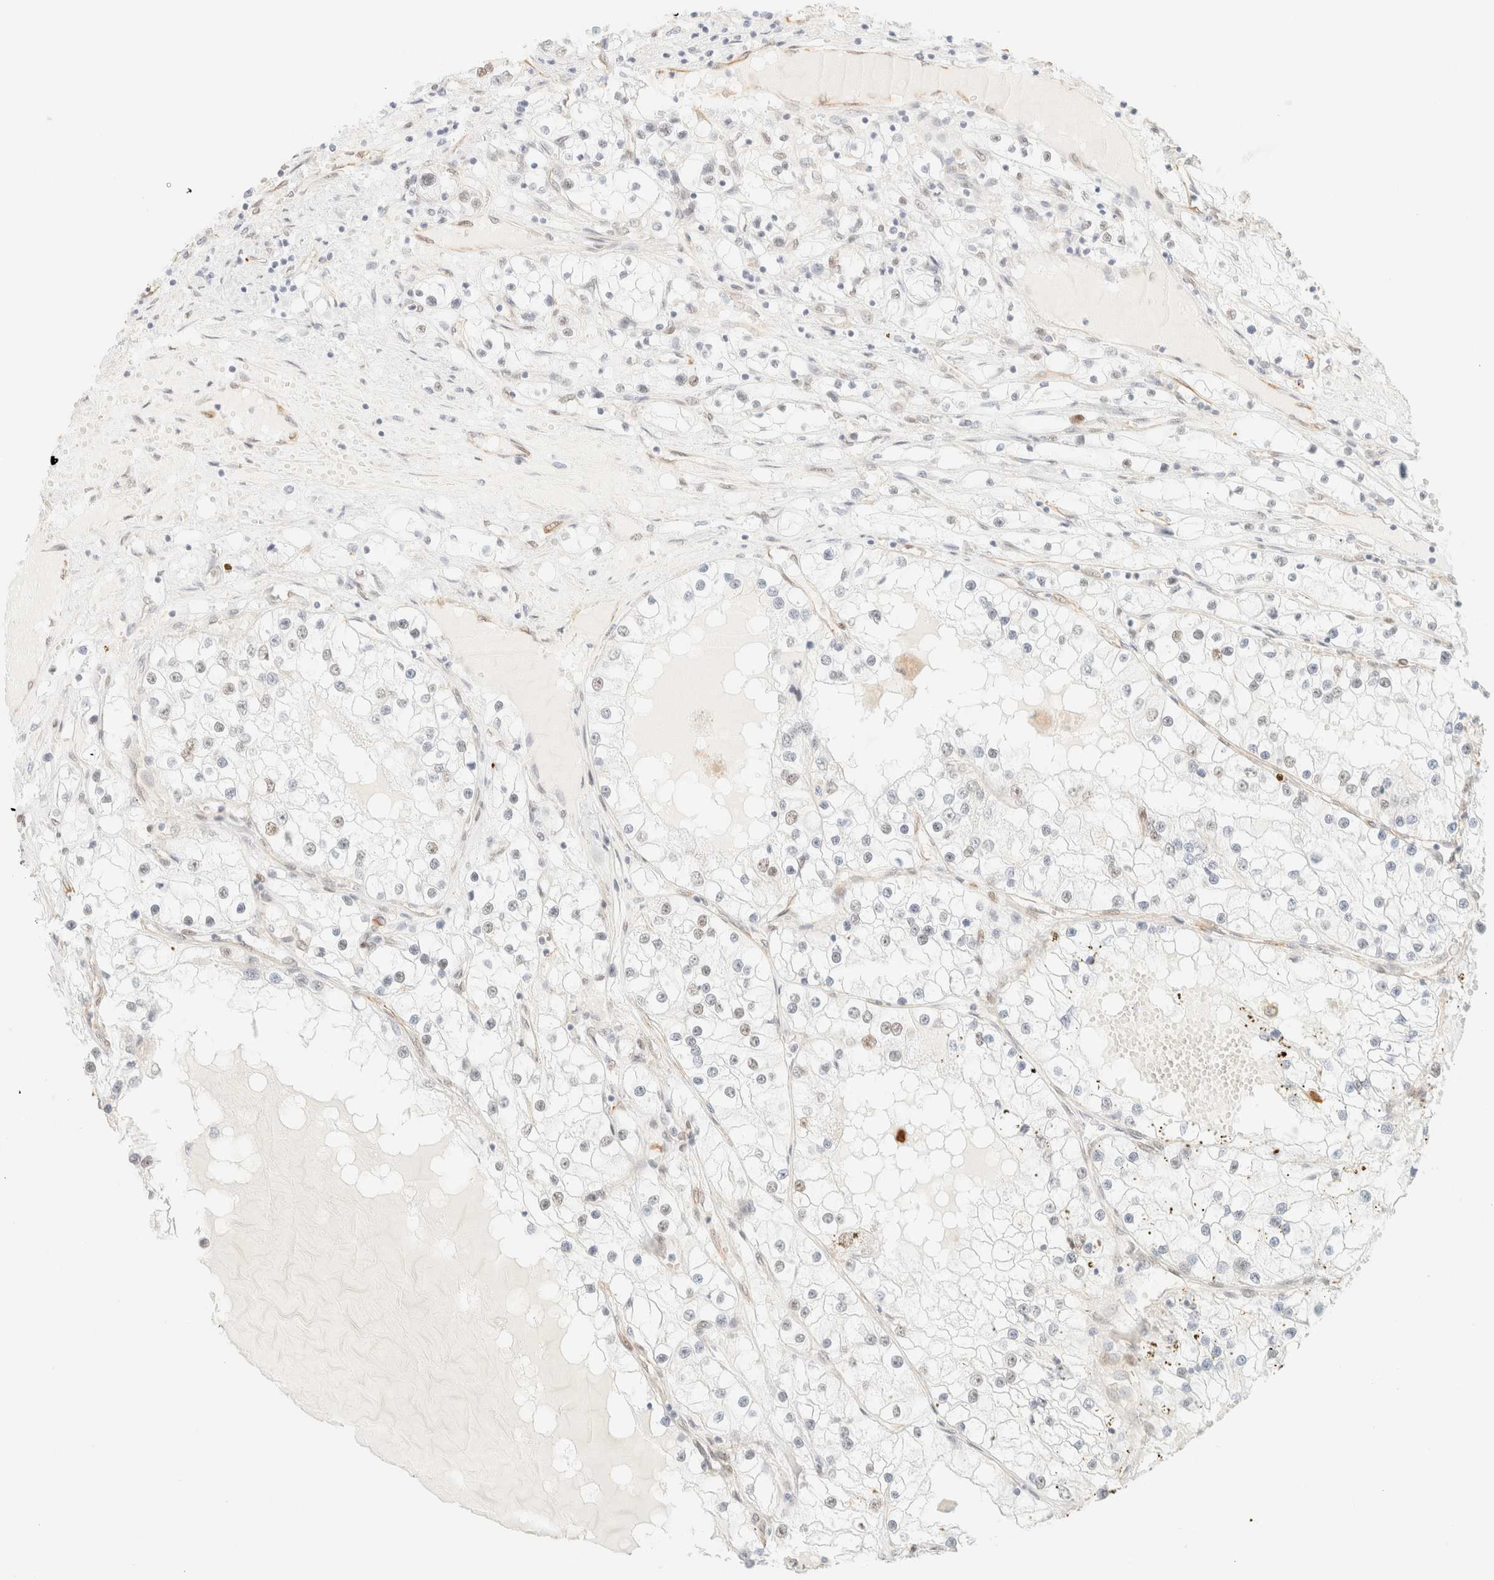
{"staining": {"intensity": "negative", "quantity": "none", "location": "none"}, "tissue": "renal cancer", "cell_type": "Tumor cells", "image_type": "cancer", "snomed": [{"axis": "morphology", "description": "Adenocarcinoma, NOS"}, {"axis": "topography", "description": "Kidney"}], "caption": "DAB (3,3'-diaminobenzidine) immunohistochemical staining of human renal adenocarcinoma displays no significant staining in tumor cells.", "gene": "ZSCAN18", "patient": {"sex": "male", "age": 68}}